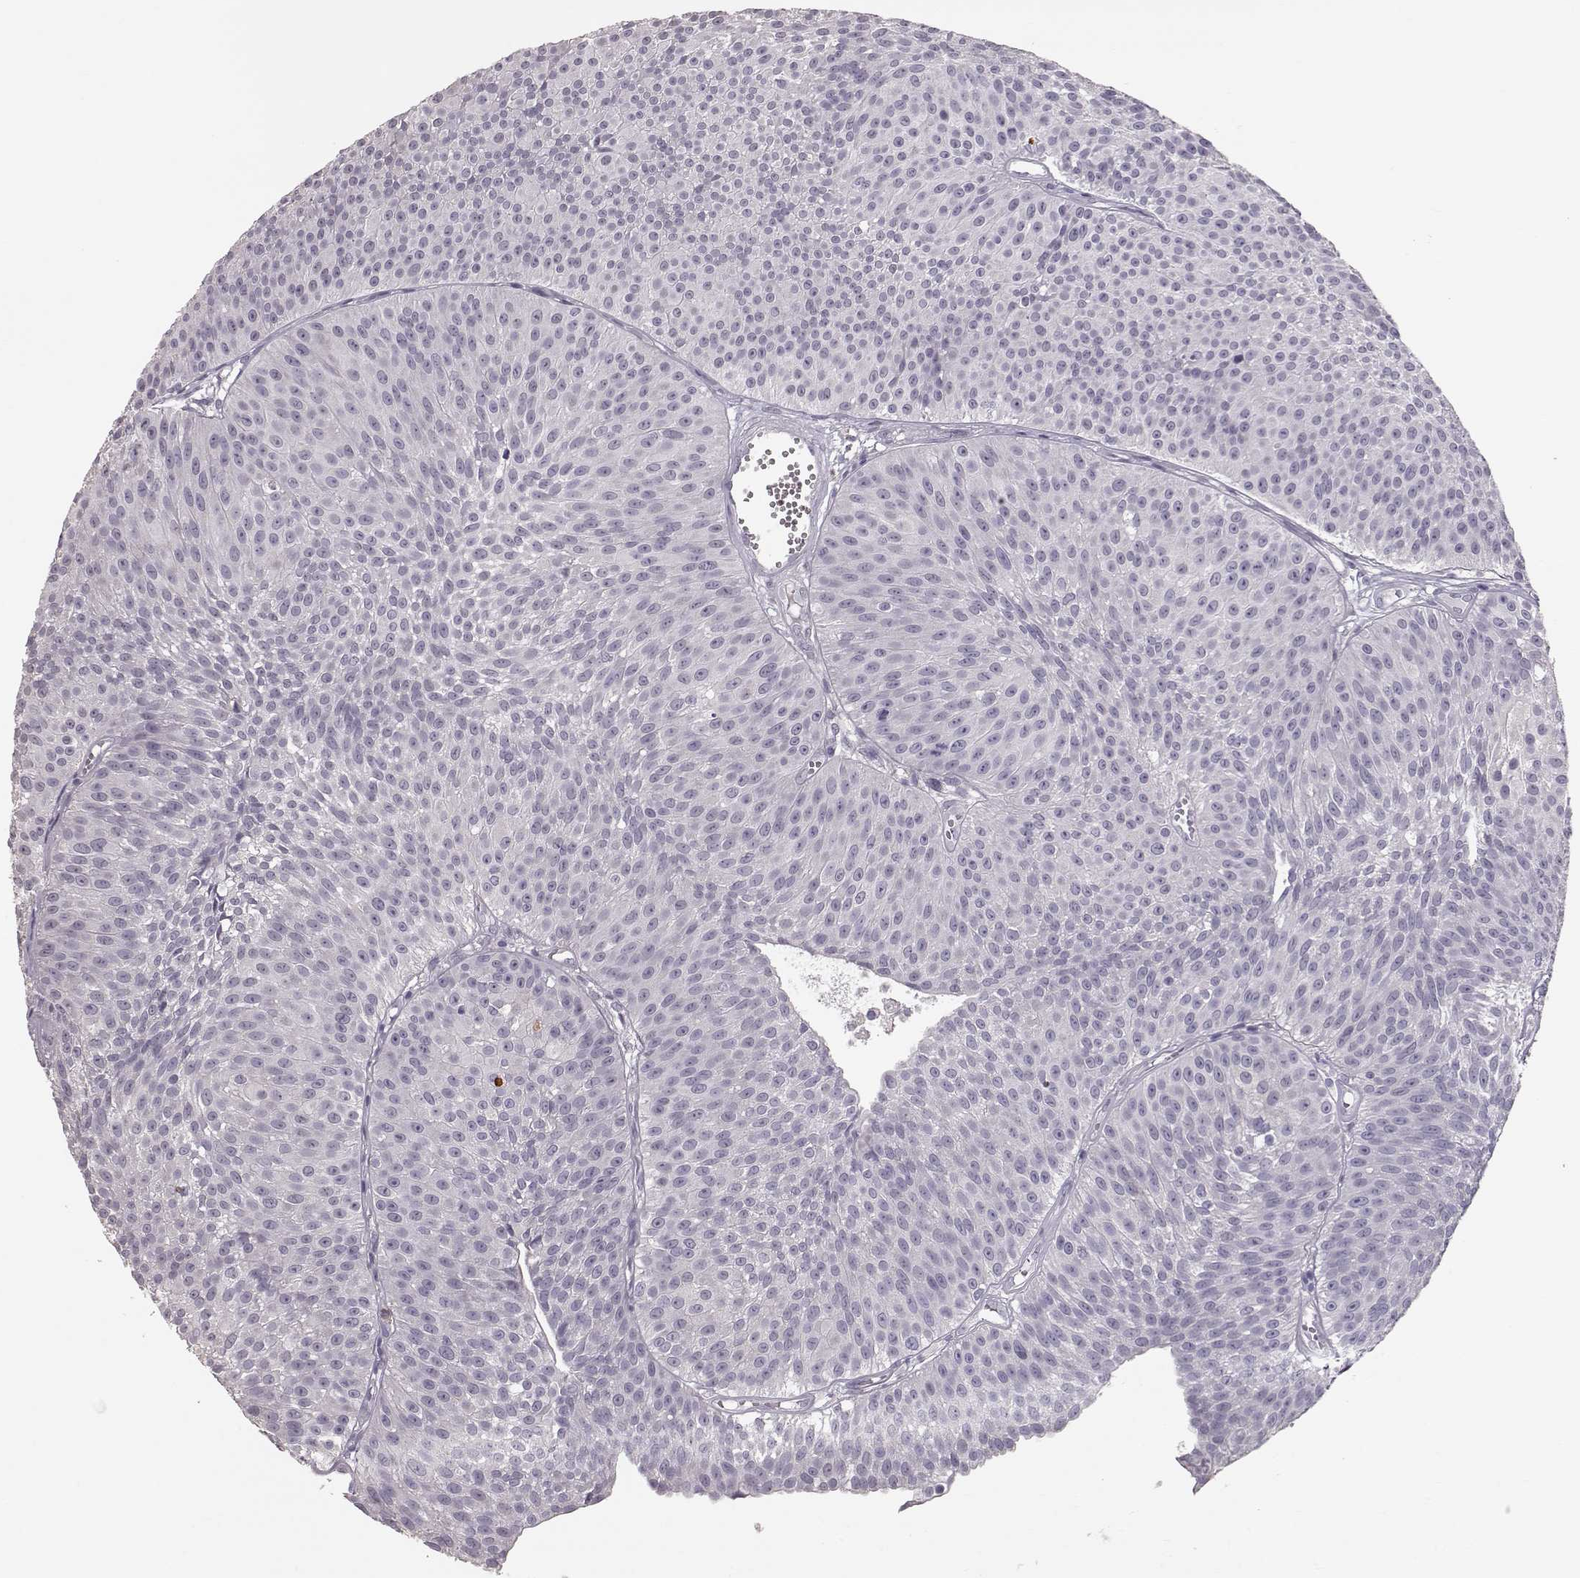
{"staining": {"intensity": "negative", "quantity": "none", "location": "none"}, "tissue": "urothelial cancer", "cell_type": "Tumor cells", "image_type": "cancer", "snomed": [{"axis": "morphology", "description": "Urothelial carcinoma, Low grade"}, {"axis": "topography", "description": "Urinary bladder"}], "caption": "Tumor cells are negative for protein expression in human low-grade urothelial carcinoma. The staining is performed using DAB (3,3'-diaminobenzidine) brown chromogen with nuclei counter-stained in using hematoxylin.", "gene": "POU1F1", "patient": {"sex": "male", "age": 63}}